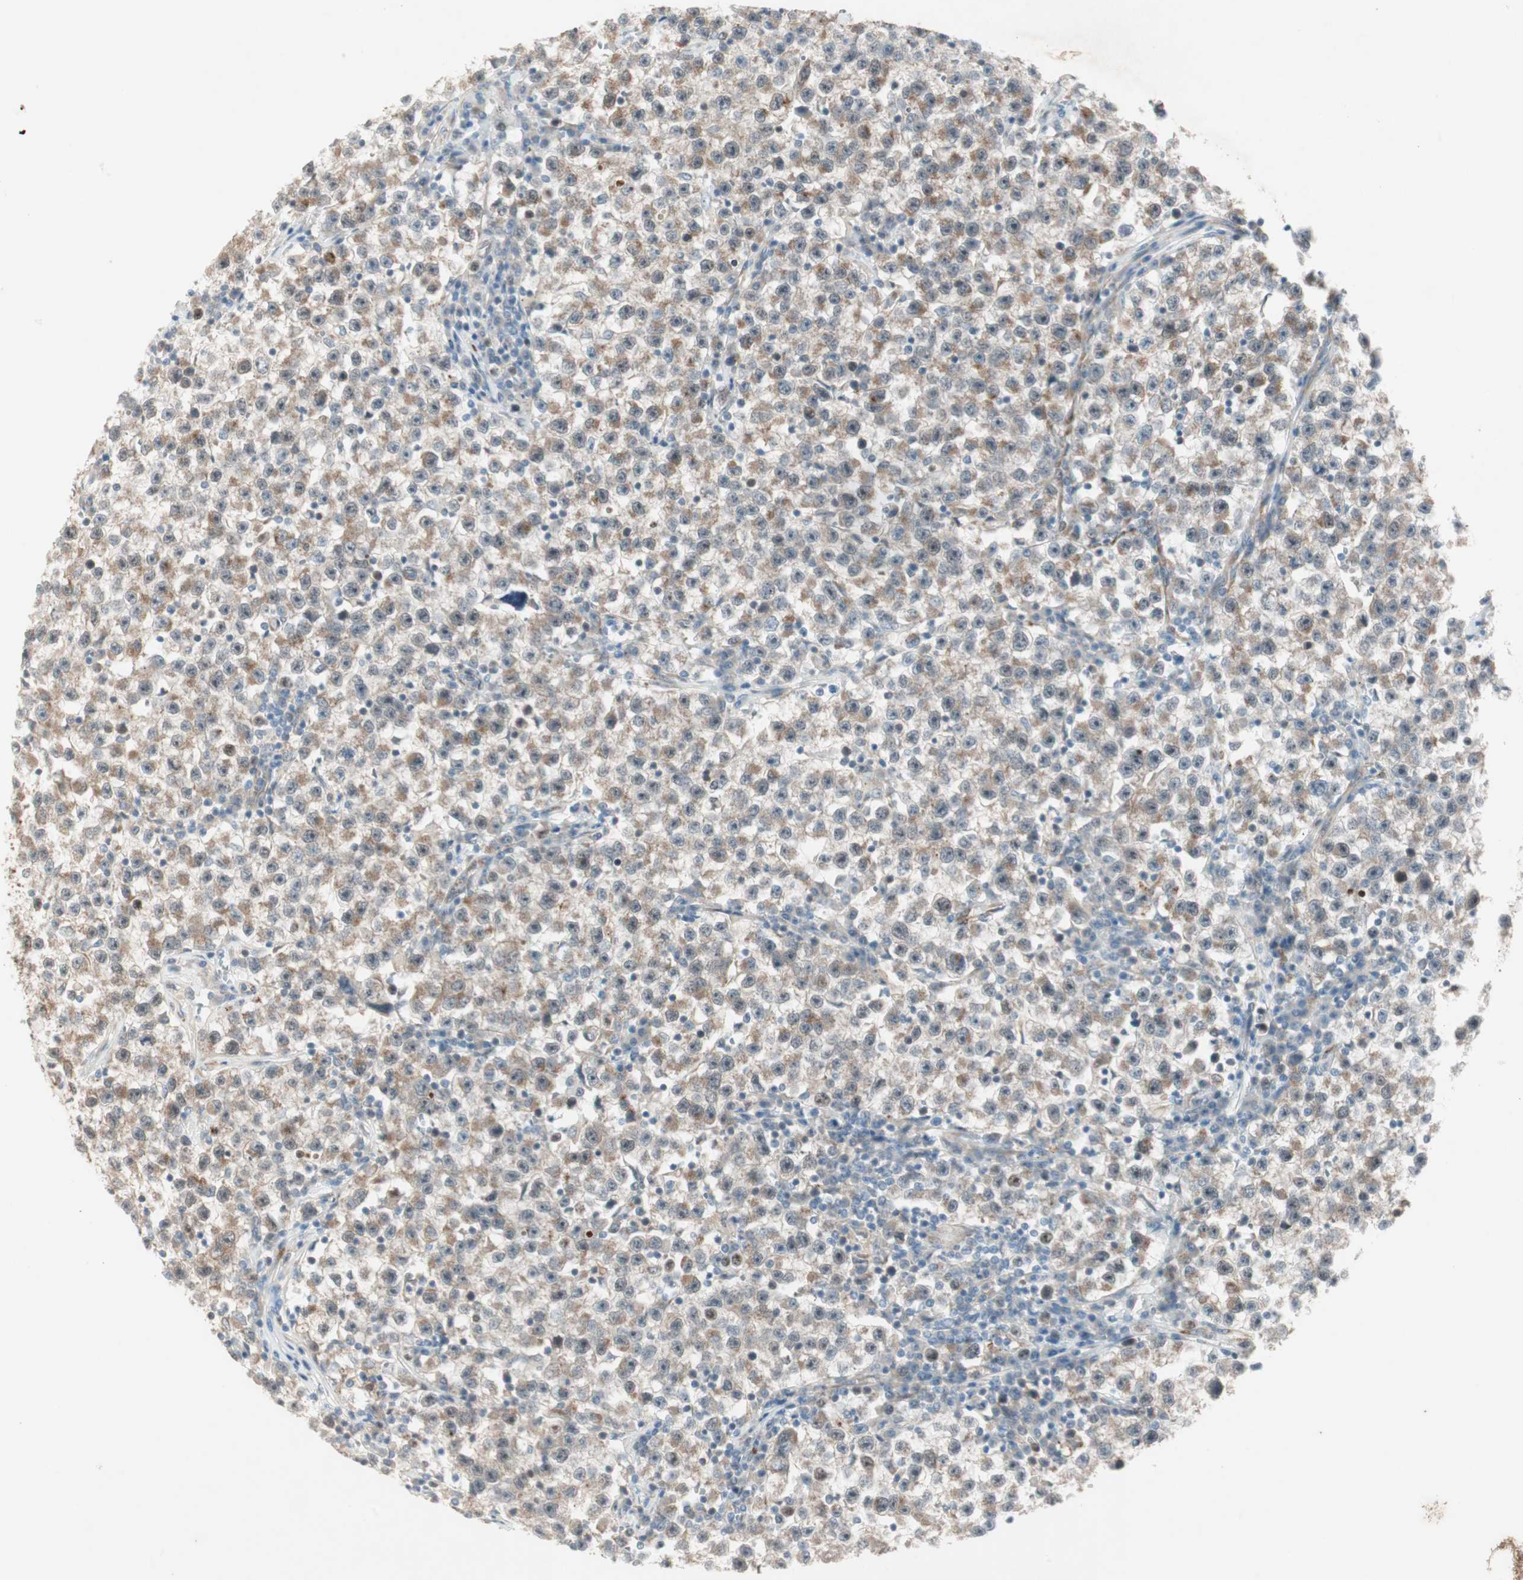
{"staining": {"intensity": "moderate", "quantity": ">75%", "location": "cytoplasmic/membranous"}, "tissue": "testis cancer", "cell_type": "Tumor cells", "image_type": "cancer", "snomed": [{"axis": "morphology", "description": "Seminoma, NOS"}, {"axis": "topography", "description": "Testis"}], "caption": "Seminoma (testis) was stained to show a protein in brown. There is medium levels of moderate cytoplasmic/membranous staining in approximately >75% of tumor cells.", "gene": "ZNF37A", "patient": {"sex": "male", "age": 22}}